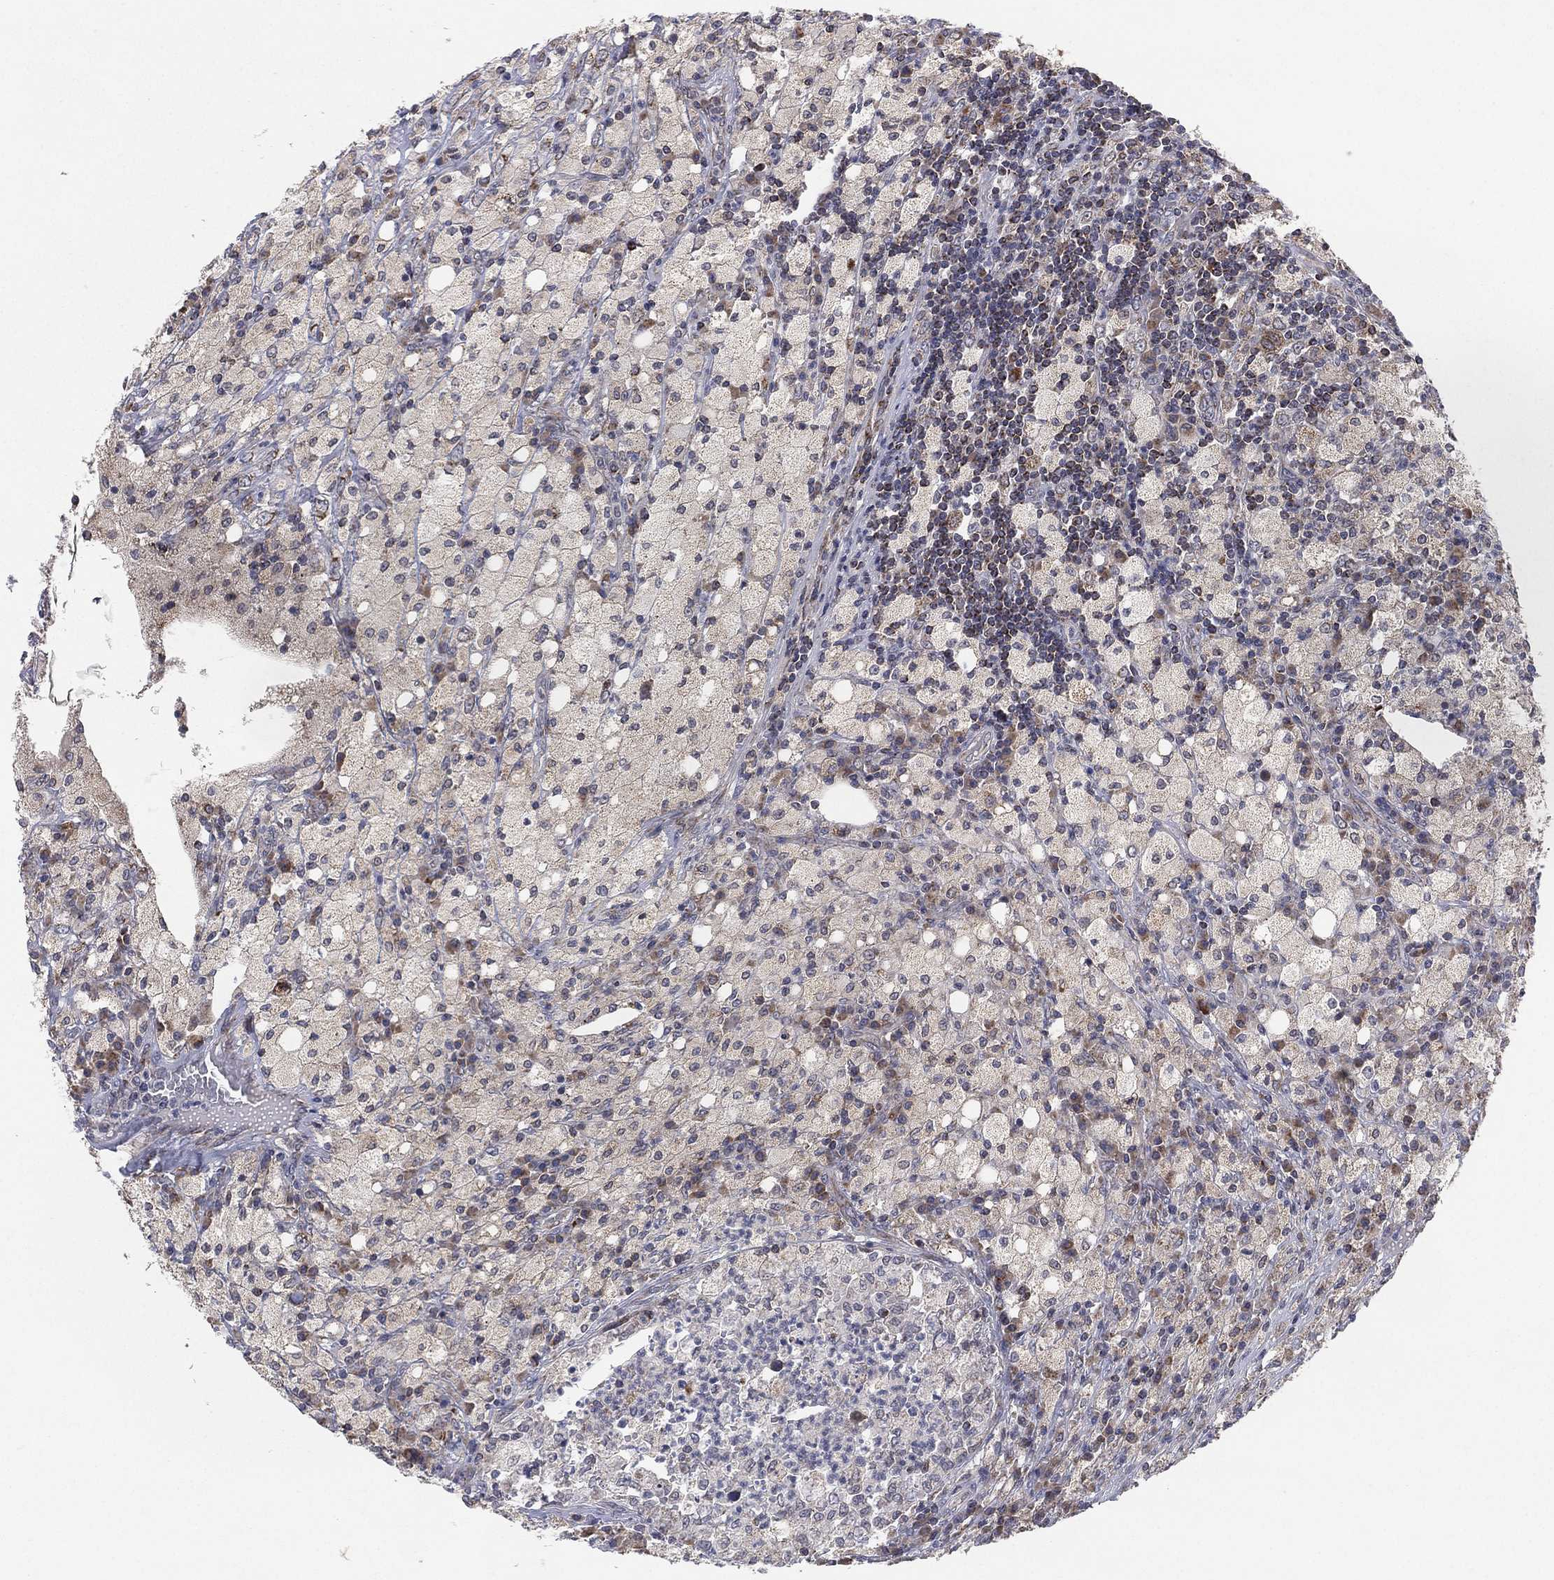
{"staining": {"intensity": "negative", "quantity": "none", "location": "none"}, "tissue": "testis cancer", "cell_type": "Tumor cells", "image_type": "cancer", "snomed": [{"axis": "morphology", "description": "Necrosis, NOS"}, {"axis": "morphology", "description": "Carcinoma, Embryonal, NOS"}, {"axis": "topography", "description": "Testis"}], "caption": "Immunohistochemical staining of testis cancer (embryonal carcinoma) demonstrates no significant expression in tumor cells.", "gene": "PSMG4", "patient": {"sex": "male", "age": 19}}